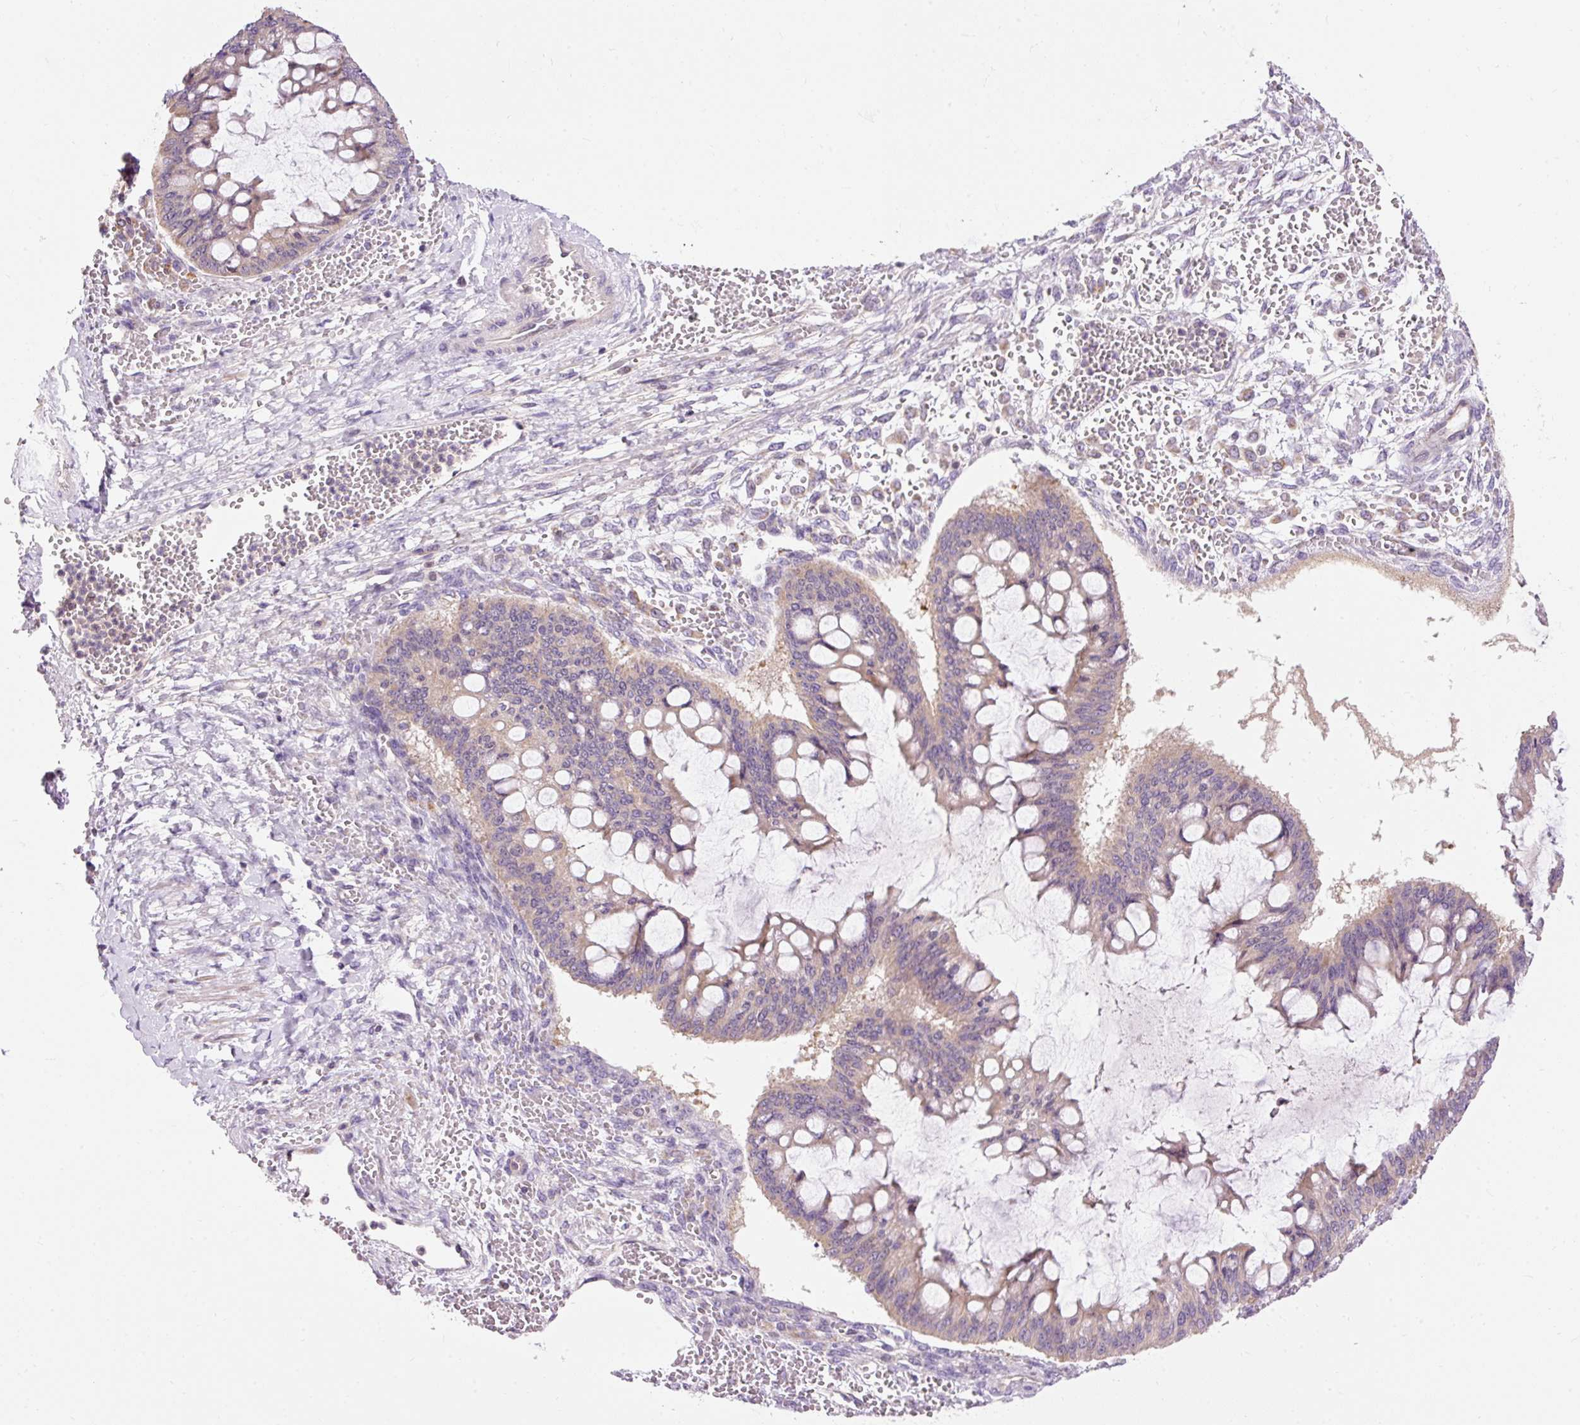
{"staining": {"intensity": "weak", "quantity": "25%-75%", "location": "cytoplasmic/membranous"}, "tissue": "ovarian cancer", "cell_type": "Tumor cells", "image_type": "cancer", "snomed": [{"axis": "morphology", "description": "Cystadenocarcinoma, mucinous, NOS"}, {"axis": "topography", "description": "Ovary"}], "caption": "Immunohistochemistry staining of ovarian cancer, which displays low levels of weak cytoplasmic/membranous staining in approximately 25%-75% of tumor cells indicating weak cytoplasmic/membranous protein expression. The staining was performed using DAB (3,3'-diaminobenzidine) (brown) for protein detection and nuclei were counterstained in hematoxylin (blue).", "gene": "IMMT", "patient": {"sex": "female", "age": 73}}